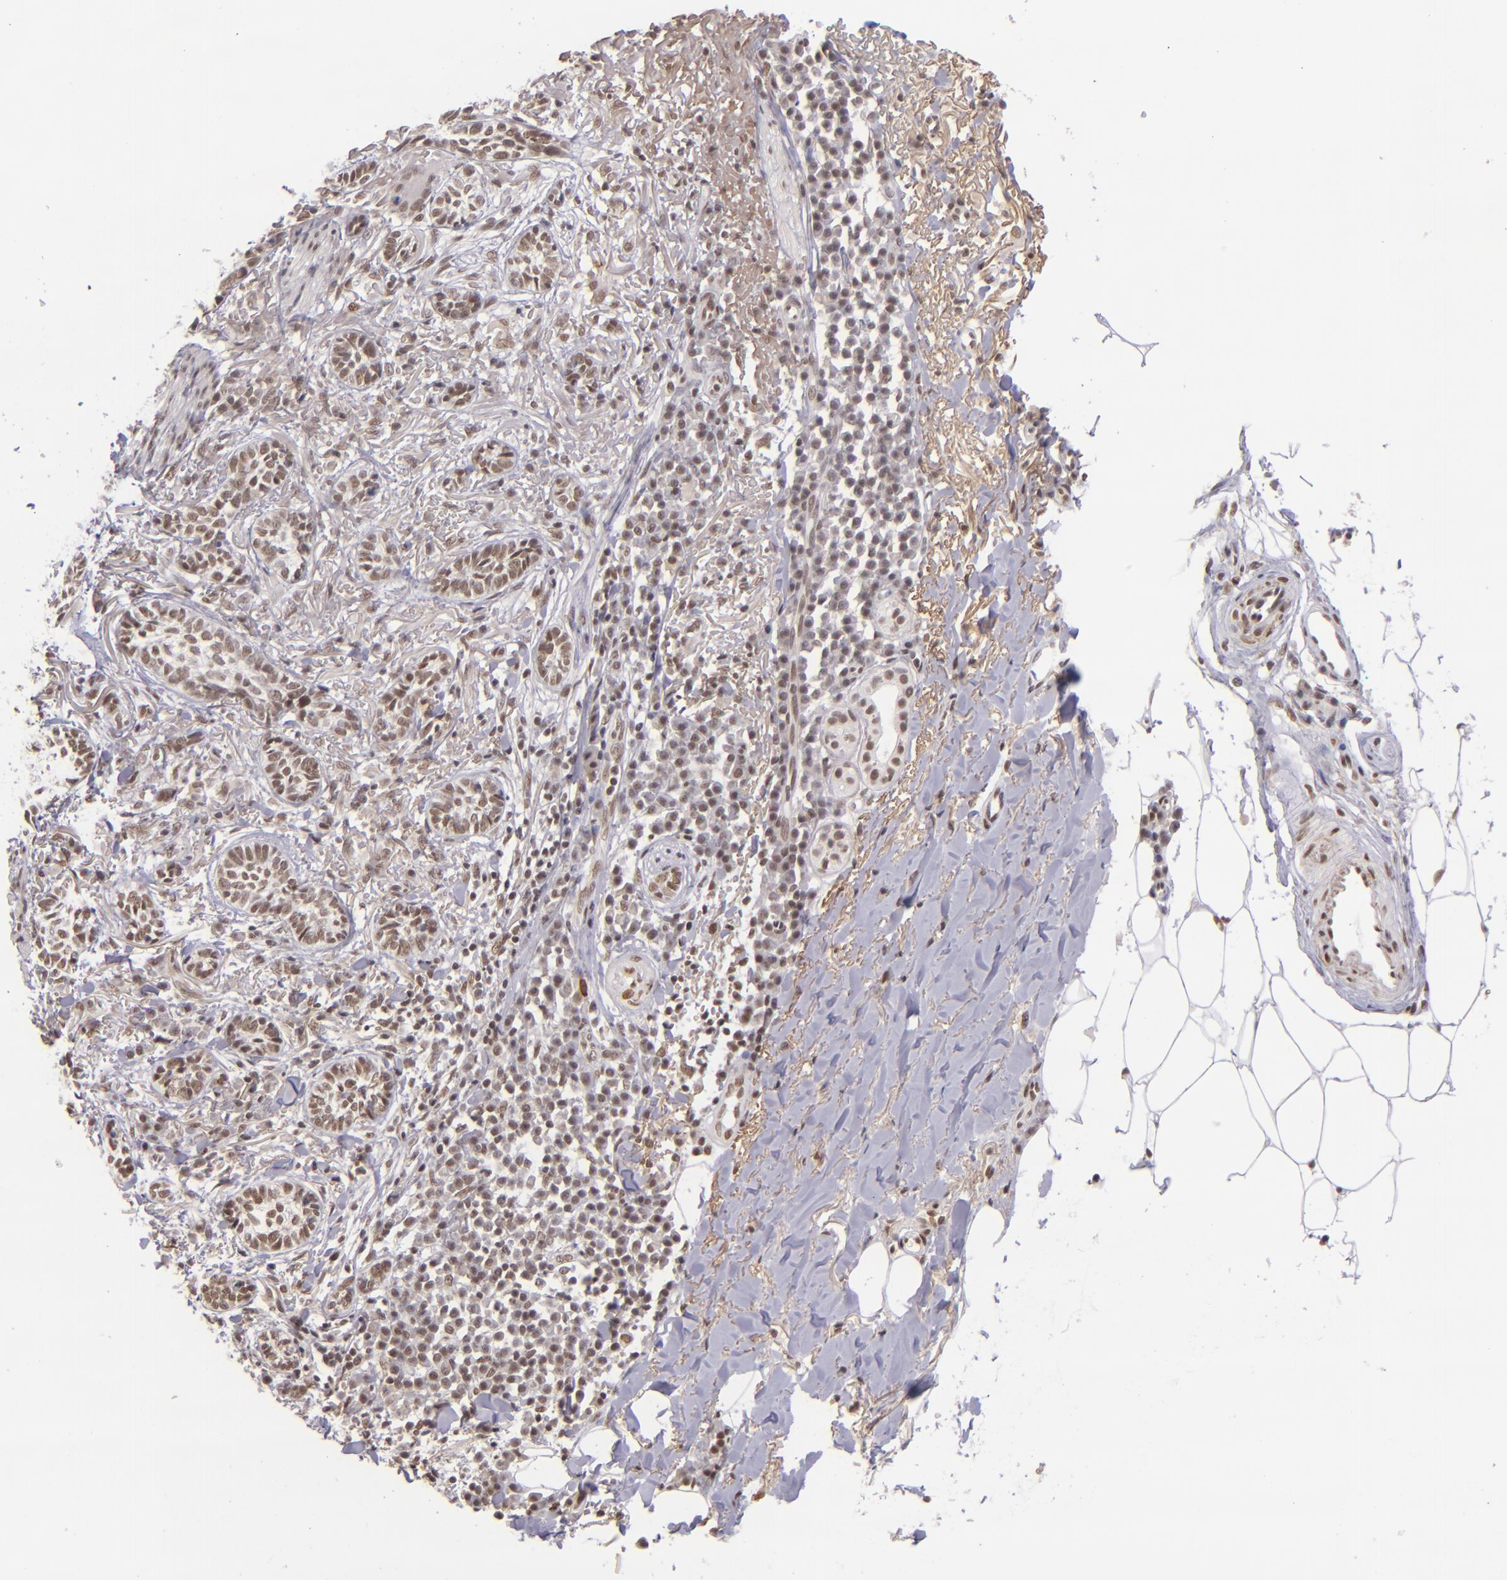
{"staining": {"intensity": "moderate", "quantity": ">75%", "location": "nuclear"}, "tissue": "skin cancer", "cell_type": "Tumor cells", "image_type": "cancer", "snomed": [{"axis": "morphology", "description": "Basal cell carcinoma"}, {"axis": "topography", "description": "Skin"}], "caption": "A high-resolution photomicrograph shows IHC staining of skin basal cell carcinoma, which displays moderate nuclear positivity in about >75% of tumor cells. The protein of interest is stained brown, and the nuclei are stained in blue (DAB IHC with brightfield microscopy, high magnification).", "gene": "ZNF148", "patient": {"sex": "female", "age": 89}}